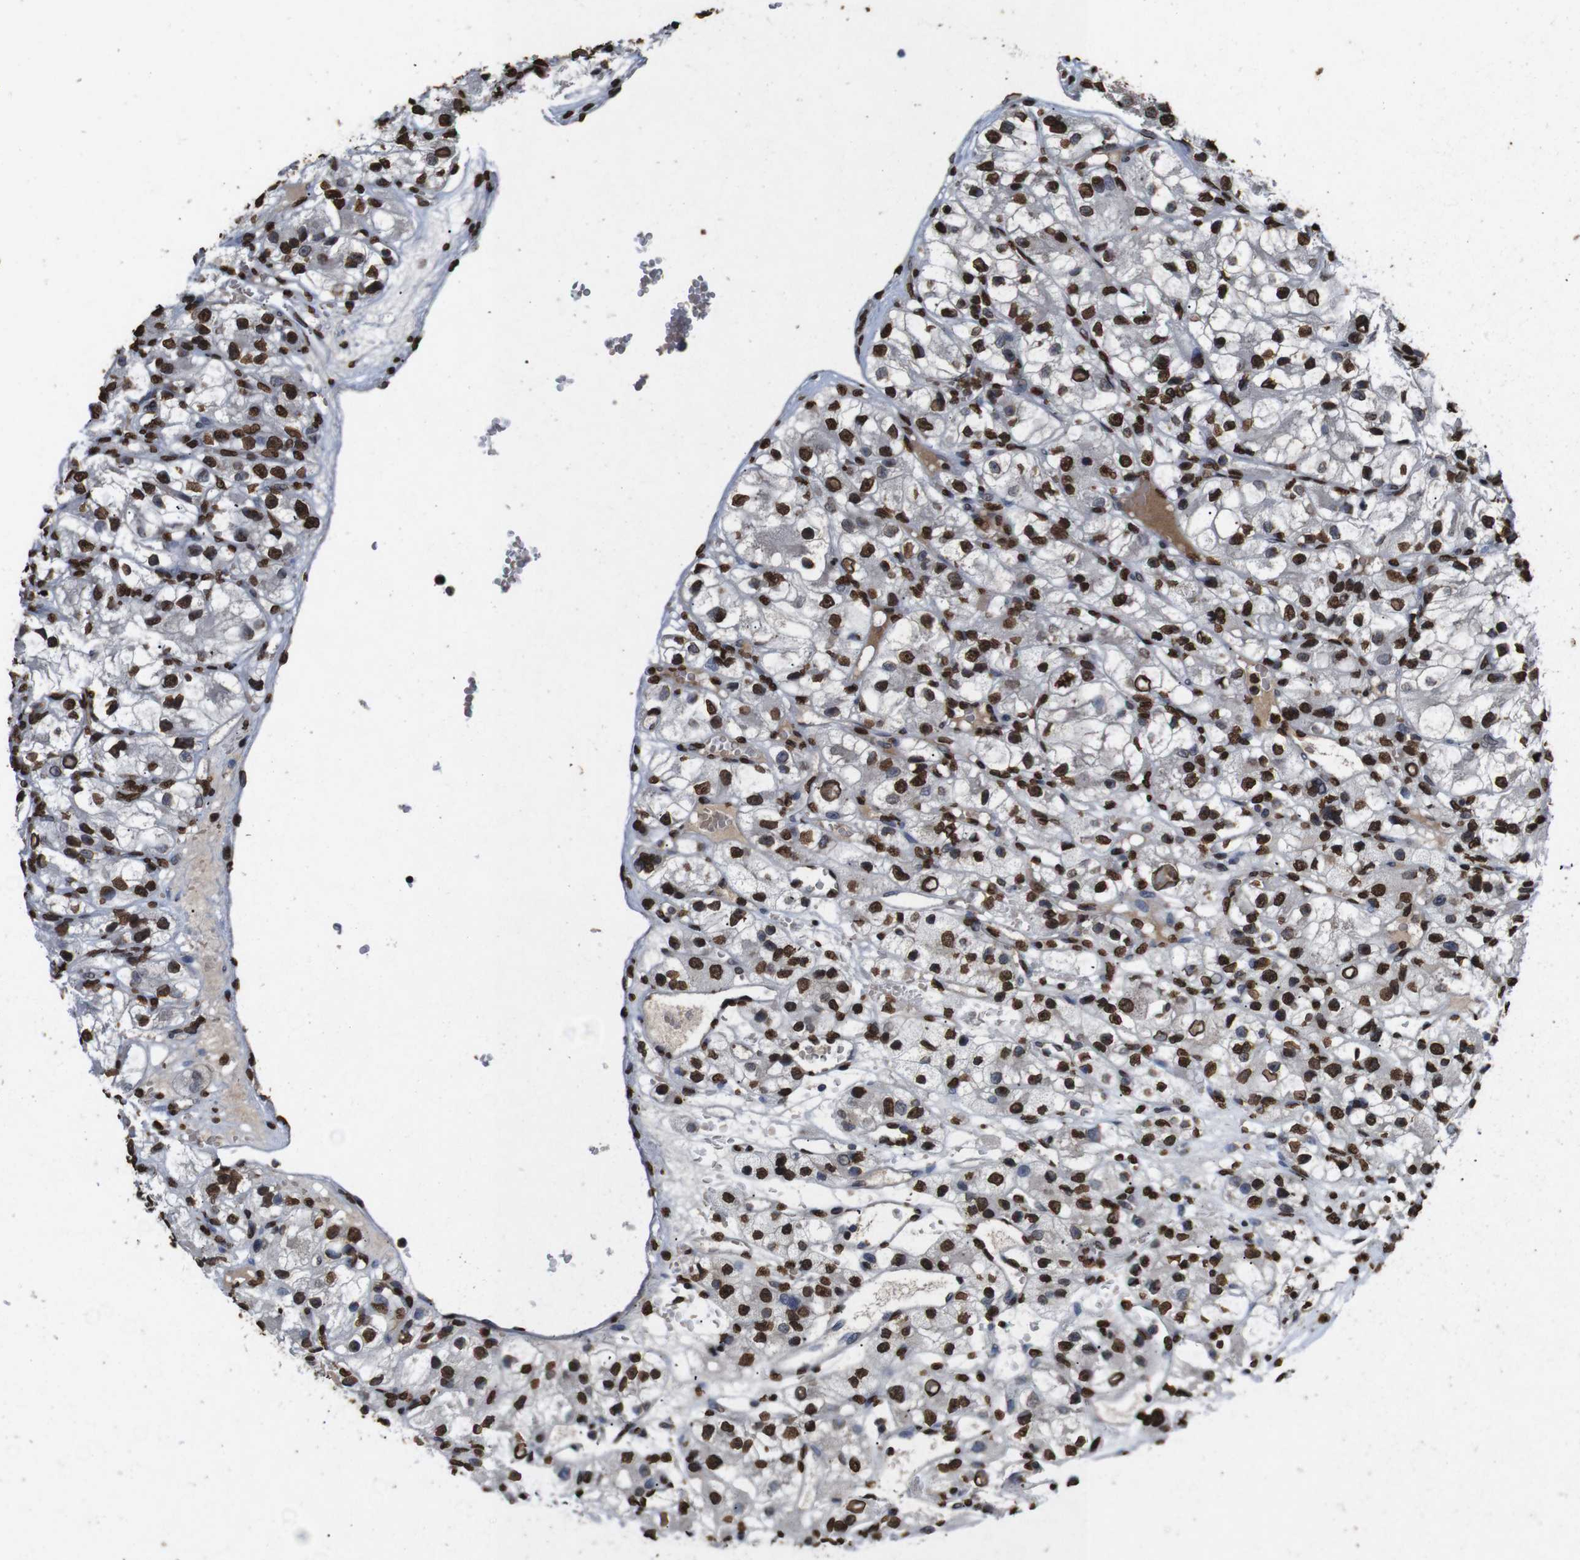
{"staining": {"intensity": "strong", "quantity": ">75%", "location": "nuclear"}, "tissue": "renal cancer", "cell_type": "Tumor cells", "image_type": "cancer", "snomed": [{"axis": "morphology", "description": "Adenocarcinoma, NOS"}, {"axis": "topography", "description": "Kidney"}], "caption": "DAB immunohistochemical staining of adenocarcinoma (renal) demonstrates strong nuclear protein staining in approximately >75% of tumor cells.", "gene": "MDM2", "patient": {"sex": "female", "age": 57}}